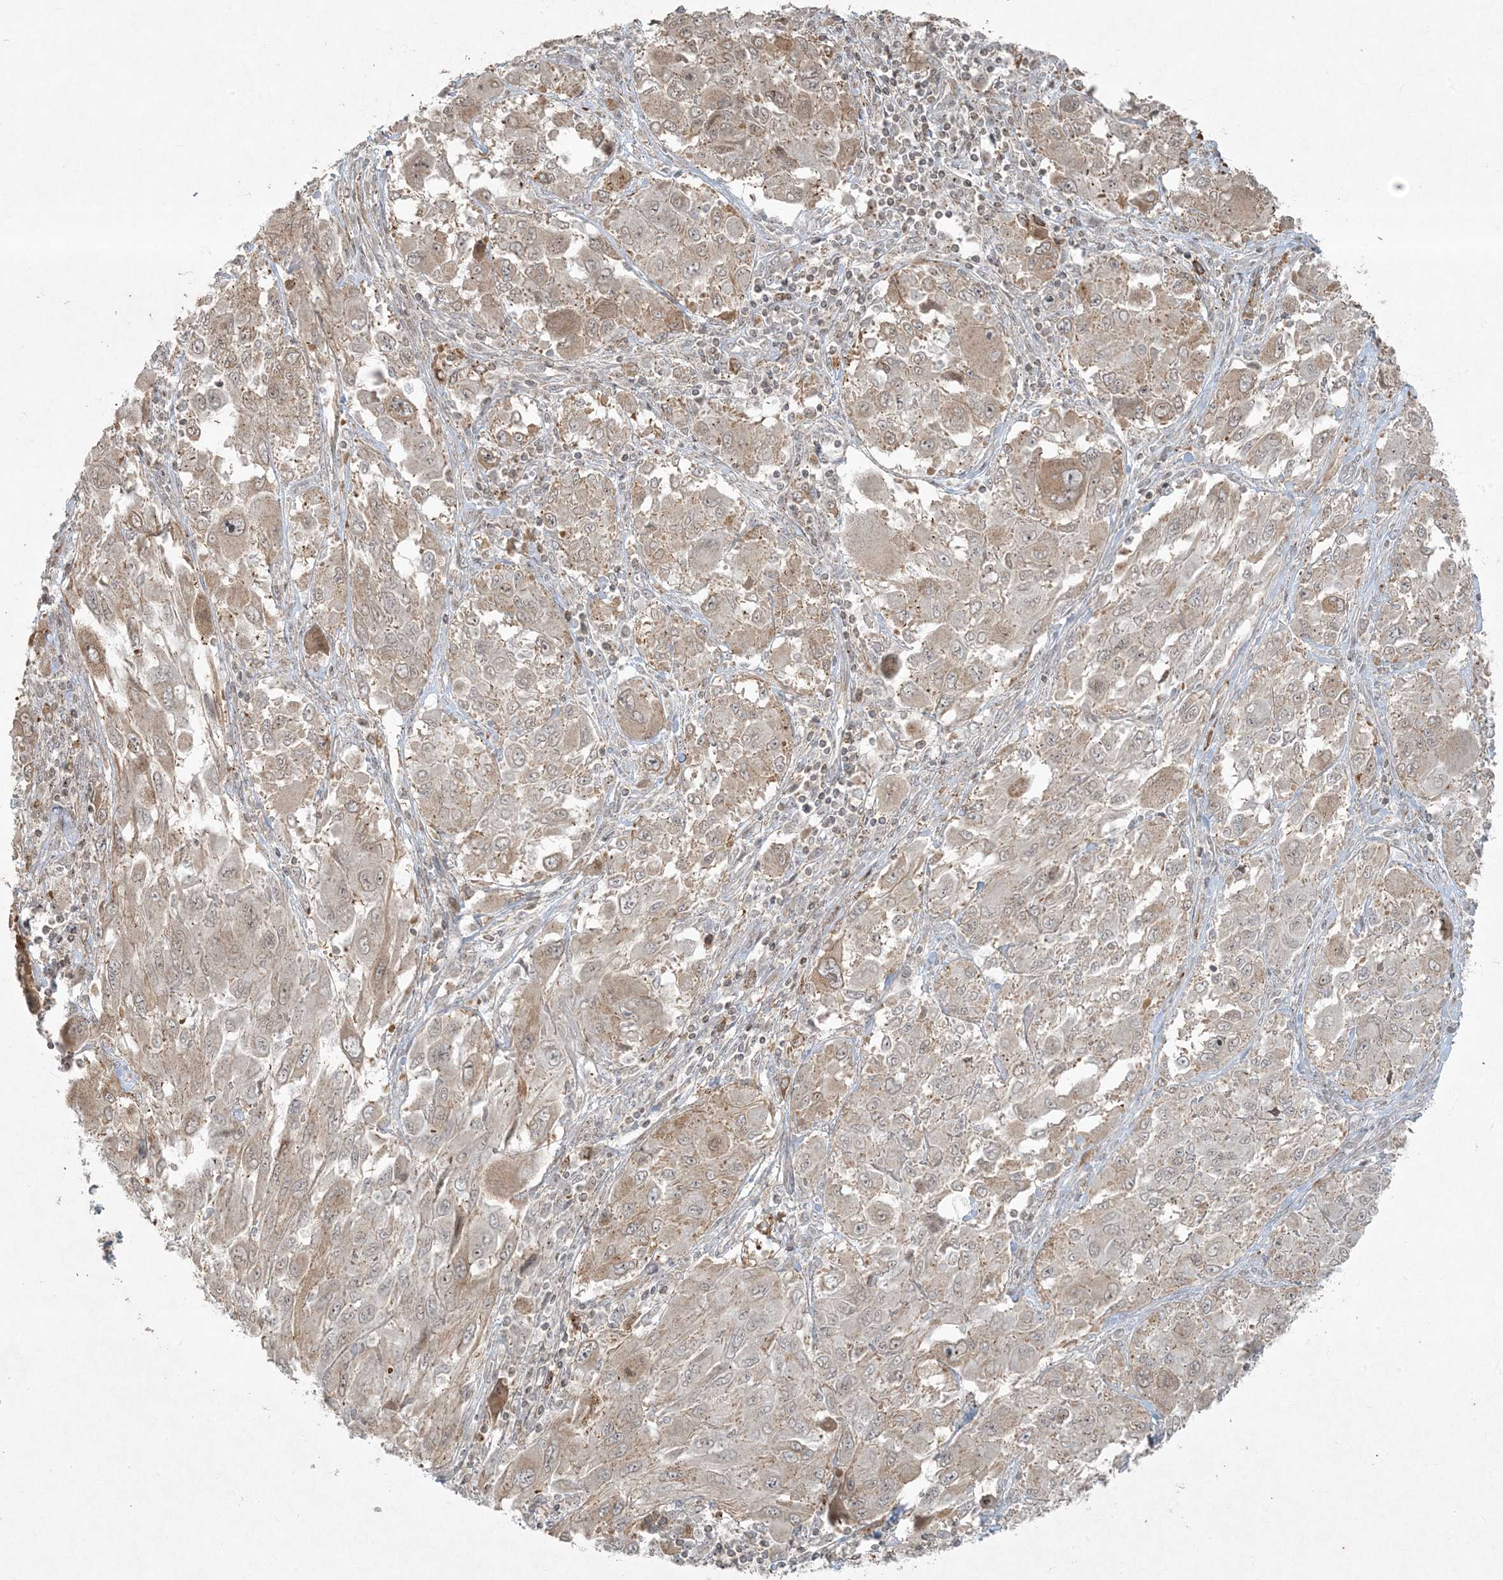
{"staining": {"intensity": "weak", "quantity": "25%-75%", "location": "cytoplasmic/membranous"}, "tissue": "melanoma", "cell_type": "Tumor cells", "image_type": "cancer", "snomed": [{"axis": "morphology", "description": "Malignant melanoma, NOS"}, {"axis": "topography", "description": "Skin"}], "caption": "Melanoma stained for a protein reveals weak cytoplasmic/membranous positivity in tumor cells. (Brightfield microscopy of DAB IHC at high magnification).", "gene": "ZNF263", "patient": {"sex": "female", "age": 91}}